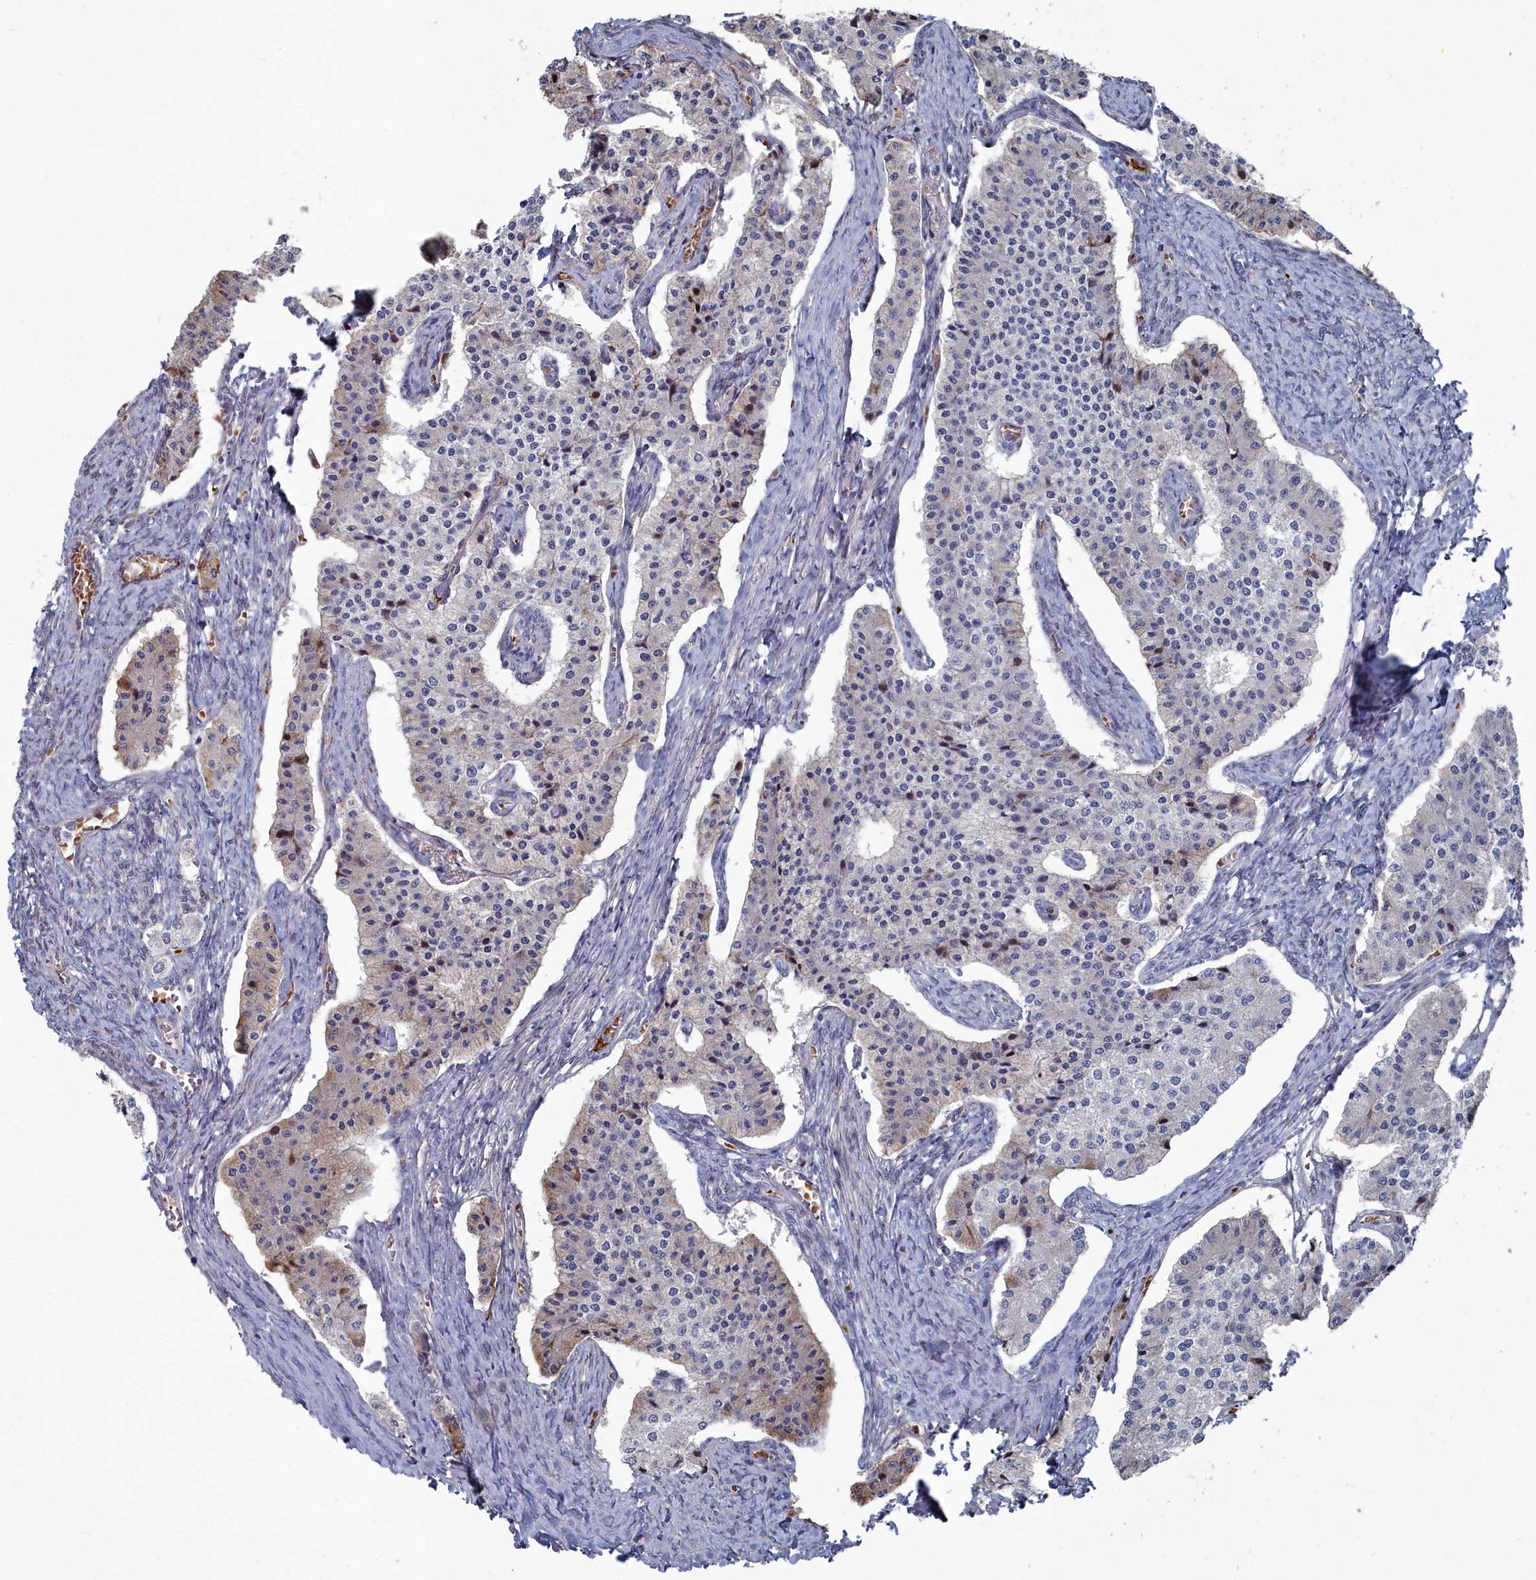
{"staining": {"intensity": "weak", "quantity": "<25%", "location": "cytoplasmic/membranous"}, "tissue": "carcinoid", "cell_type": "Tumor cells", "image_type": "cancer", "snomed": [{"axis": "morphology", "description": "Carcinoid, malignant, NOS"}, {"axis": "topography", "description": "Colon"}], "caption": "An IHC histopathology image of malignant carcinoid is shown. There is no staining in tumor cells of malignant carcinoid.", "gene": "SHISAL2A", "patient": {"sex": "female", "age": 52}}